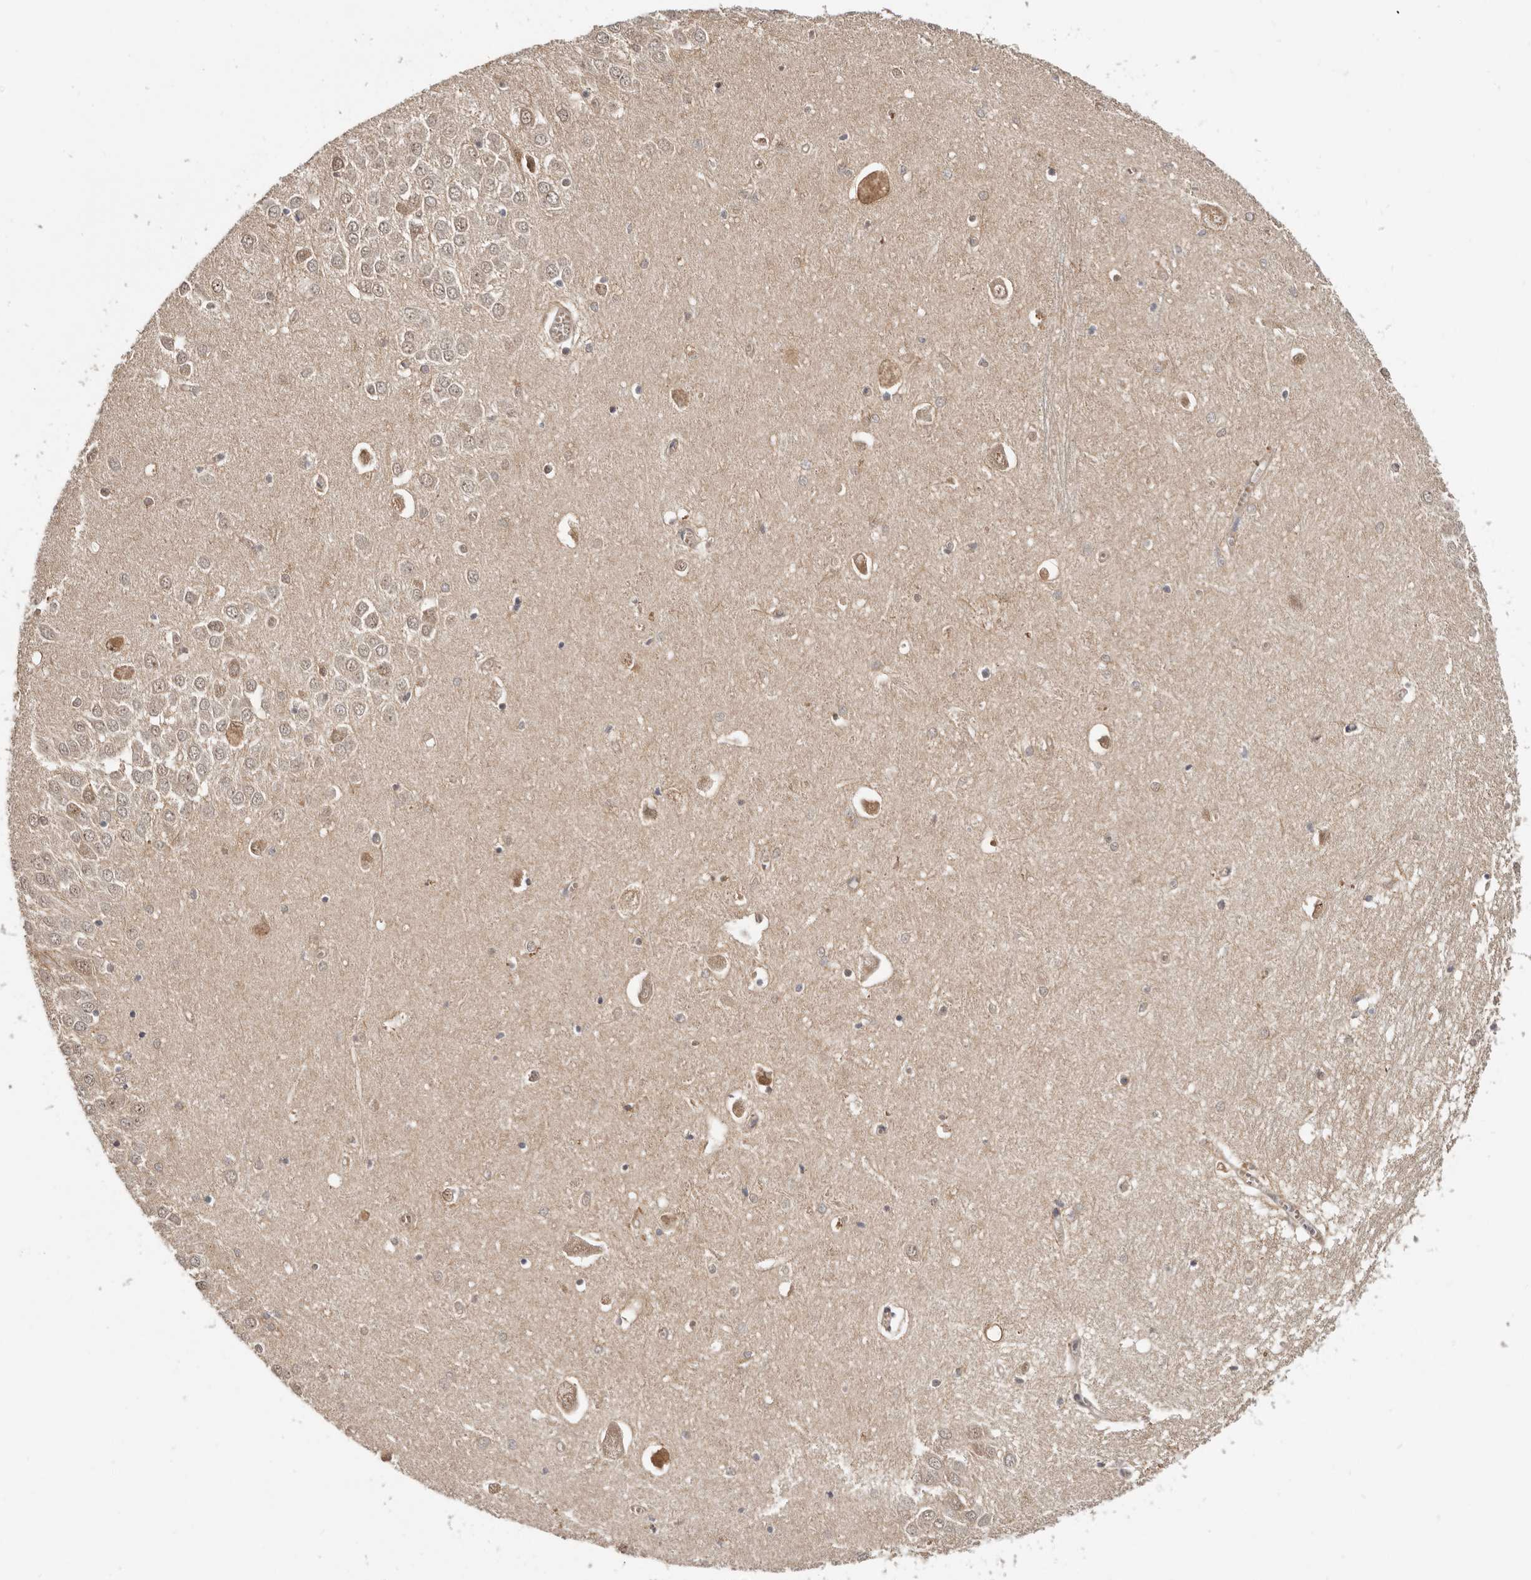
{"staining": {"intensity": "weak", "quantity": "<25%", "location": "cytoplasmic/membranous"}, "tissue": "hippocampus", "cell_type": "Glial cells", "image_type": "normal", "snomed": [{"axis": "morphology", "description": "Normal tissue, NOS"}, {"axis": "topography", "description": "Hippocampus"}], "caption": "Human hippocampus stained for a protein using immunohistochemistry displays no staining in glial cells.", "gene": "INAVA", "patient": {"sex": "male", "age": 70}}